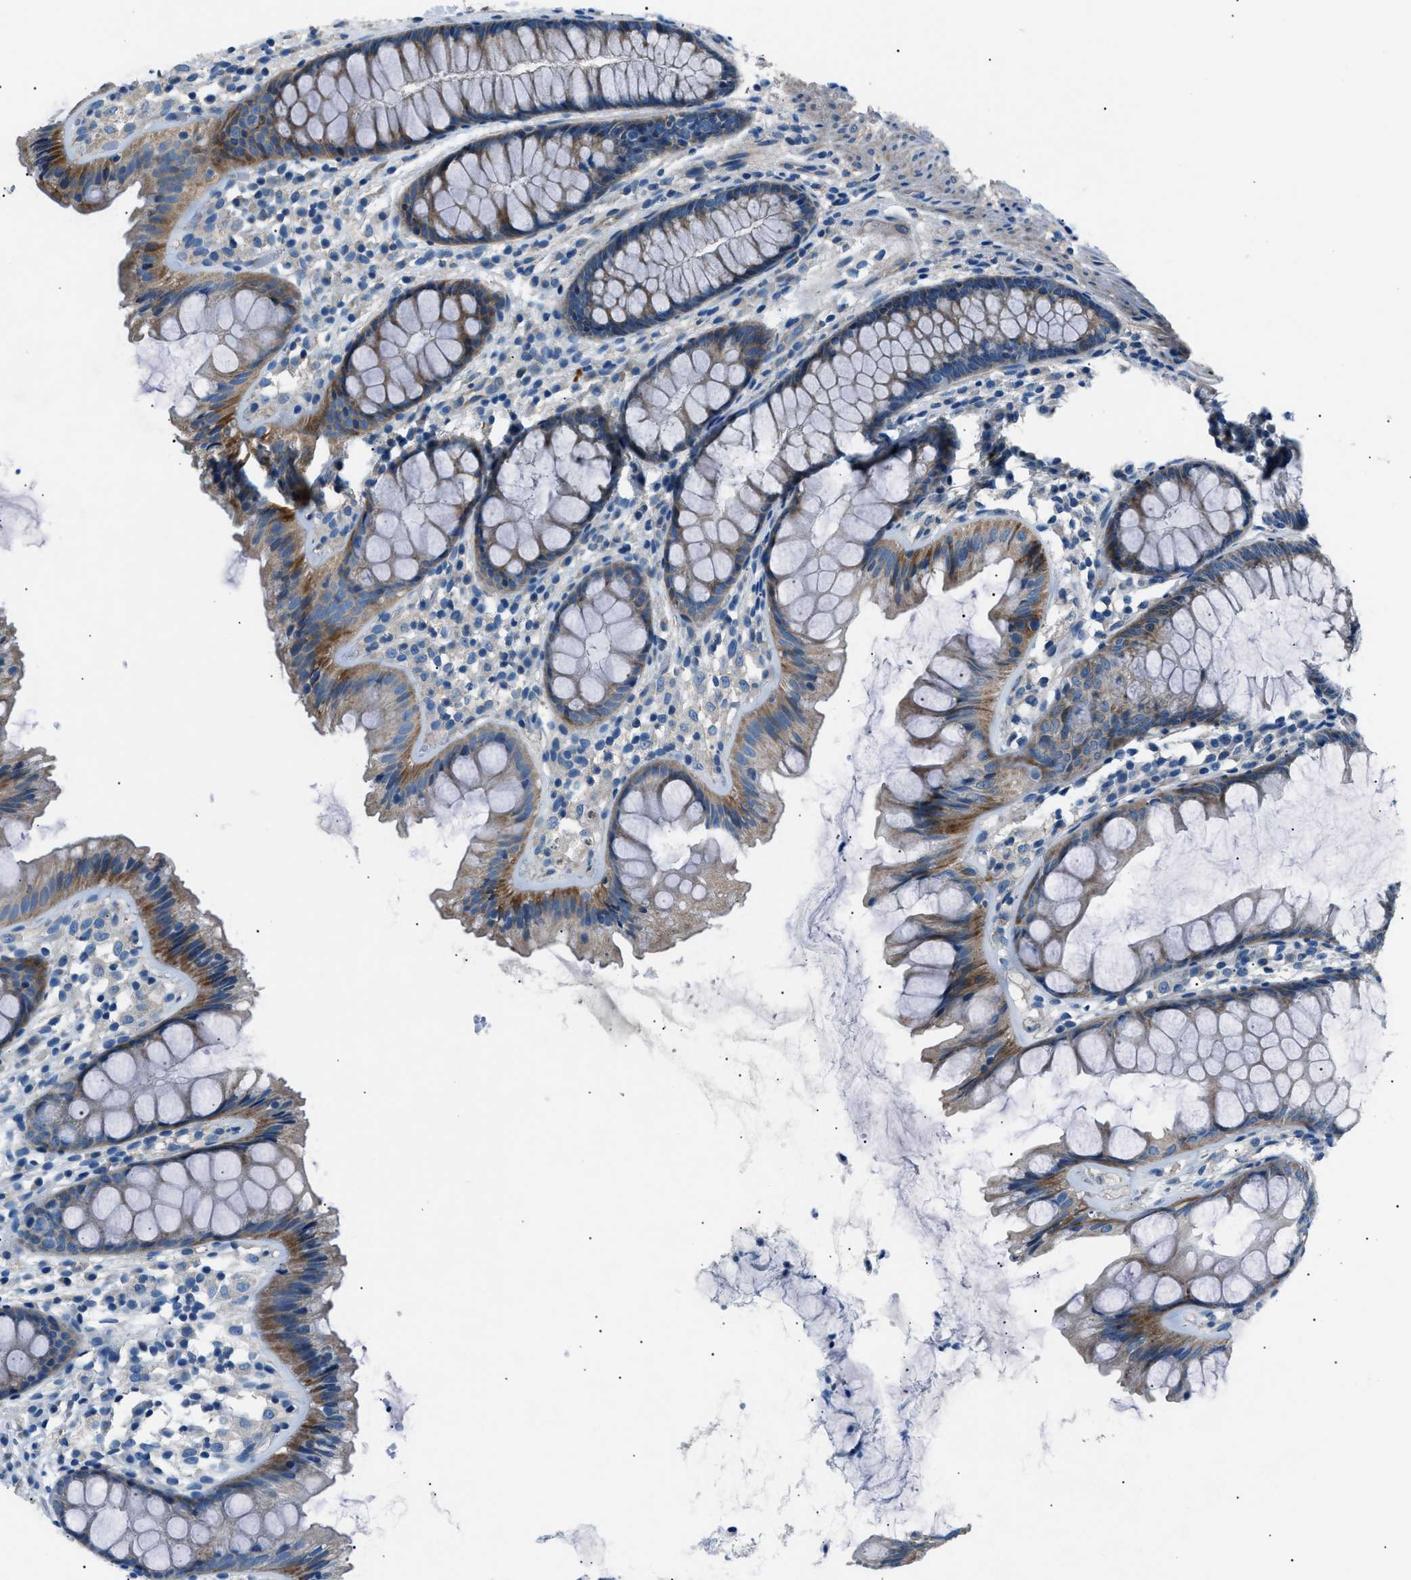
{"staining": {"intensity": "negative", "quantity": "none", "location": "none"}, "tissue": "colon", "cell_type": "Endothelial cells", "image_type": "normal", "snomed": [{"axis": "morphology", "description": "Normal tissue, NOS"}, {"axis": "topography", "description": "Colon"}], "caption": "An immunohistochemistry (IHC) histopathology image of normal colon is shown. There is no staining in endothelial cells of colon. The staining was performed using DAB to visualize the protein expression in brown, while the nuclei were stained in blue with hematoxylin (Magnification: 20x).", "gene": "LRRC37B", "patient": {"sex": "female", "age": 56}}